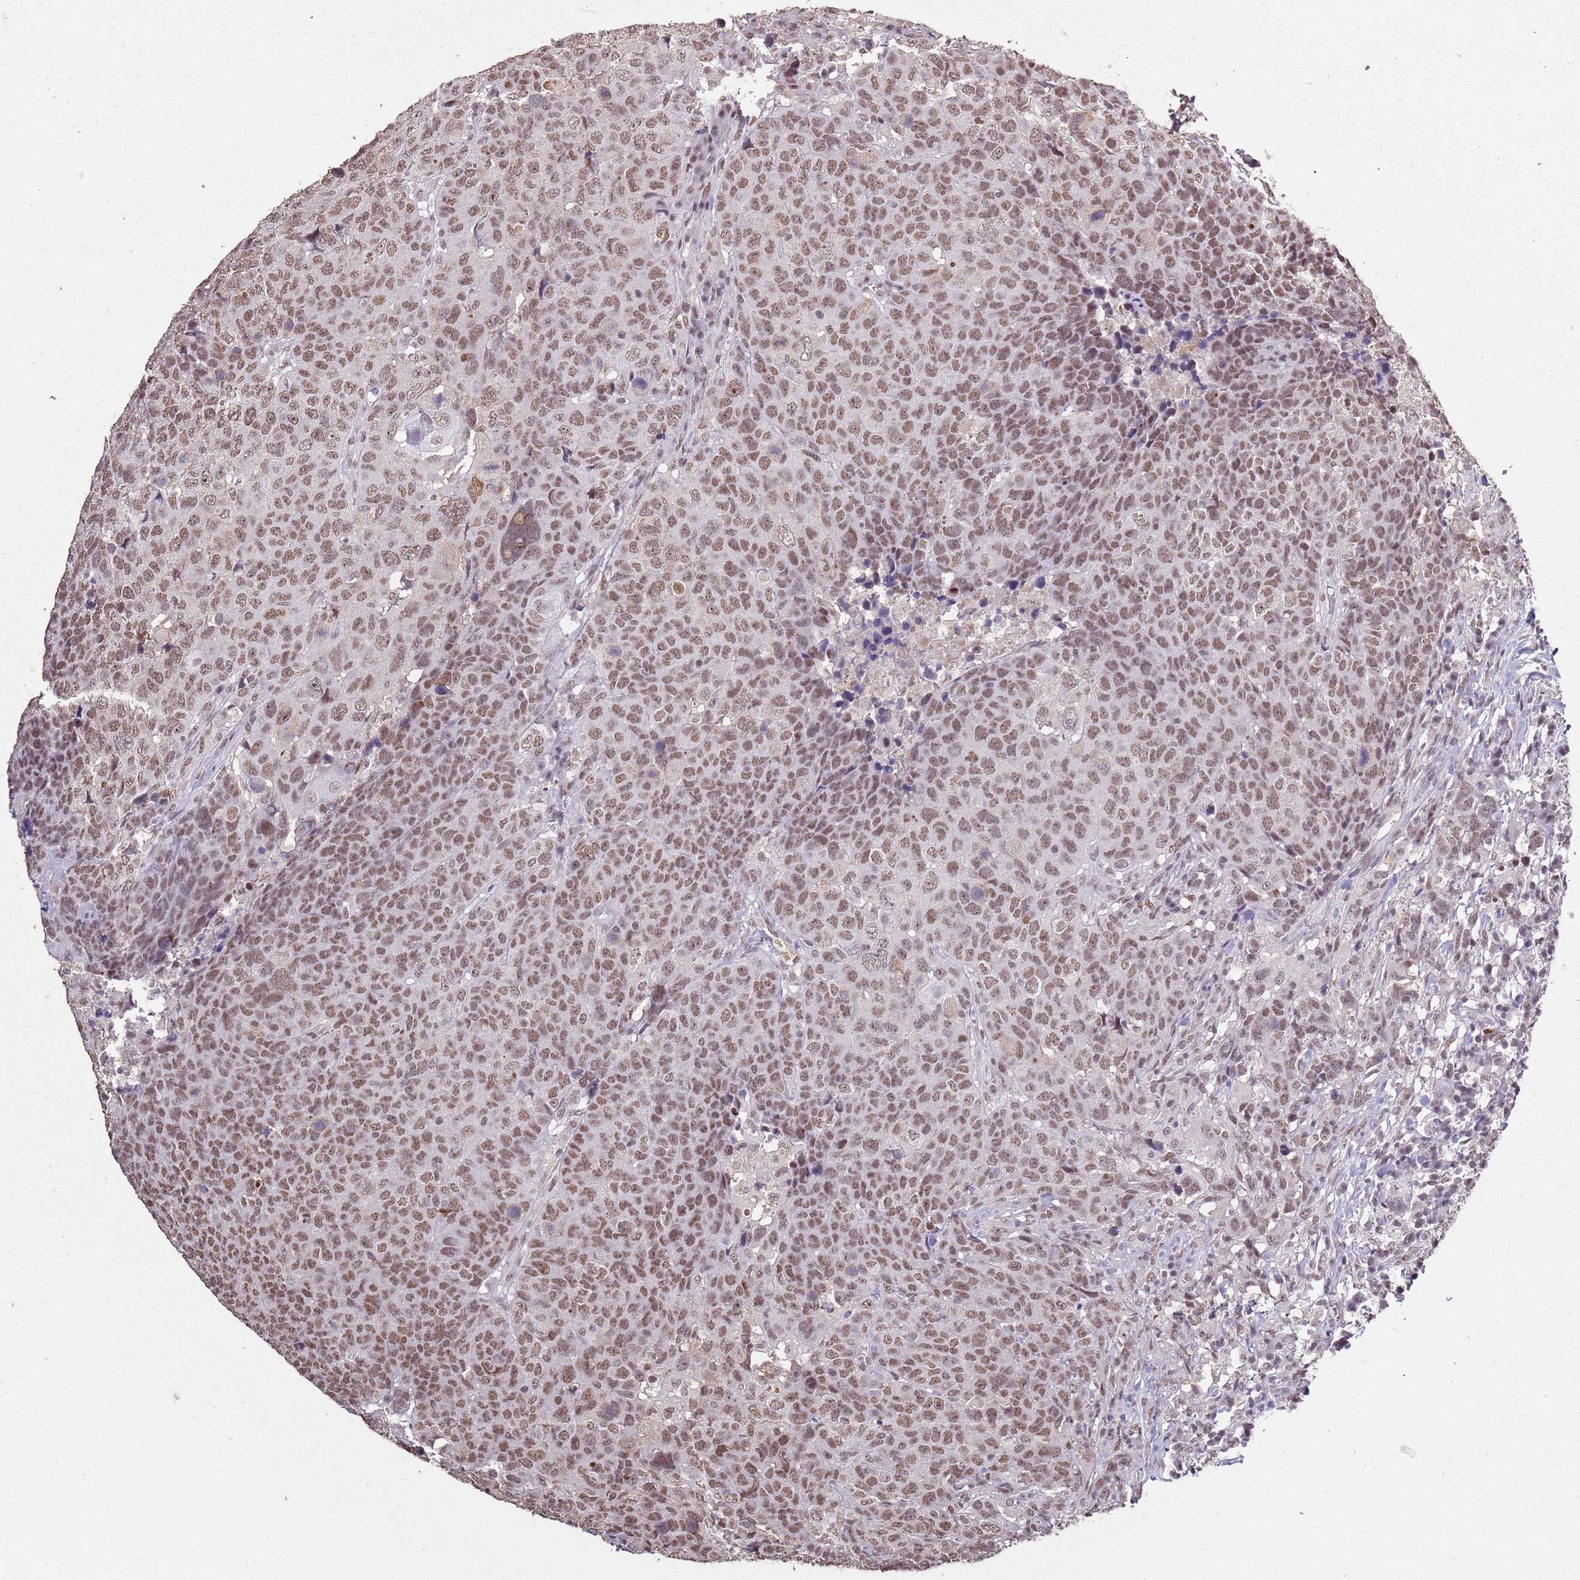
{"staining": {"intensity": "moderate", "quantity": ">75%", "location": "nuclear"}, "tissue": "head and neck cancer", "cell_type": "Tumor cells", "image_type": "cancer", "snomed": [{"axis": "morphology", "description": "Normal tissue, NOS"}, {"axis": "morphology", "description": "Squamous cell carcinoma, NOS"}, {"axis": "topography", "description": "Skeletal muscle"}, {"axis": "topography", "description": "Vascular tissue"}, {"axis": "topography", "description": "Peripheral nerve tissue"}, {"axis": "topography", "description": "Head-Neck"}], "caption": "Immunohistochemistry (IHC) micrograph of human head and neck squamous cell carcinoma stained for a protein (brown), which displays medium levels of moderate nuclear staining in approximately >75% of tumor cells.", "gene": "ARL14EP", "patient": {"sex": "male", "age": 66}}